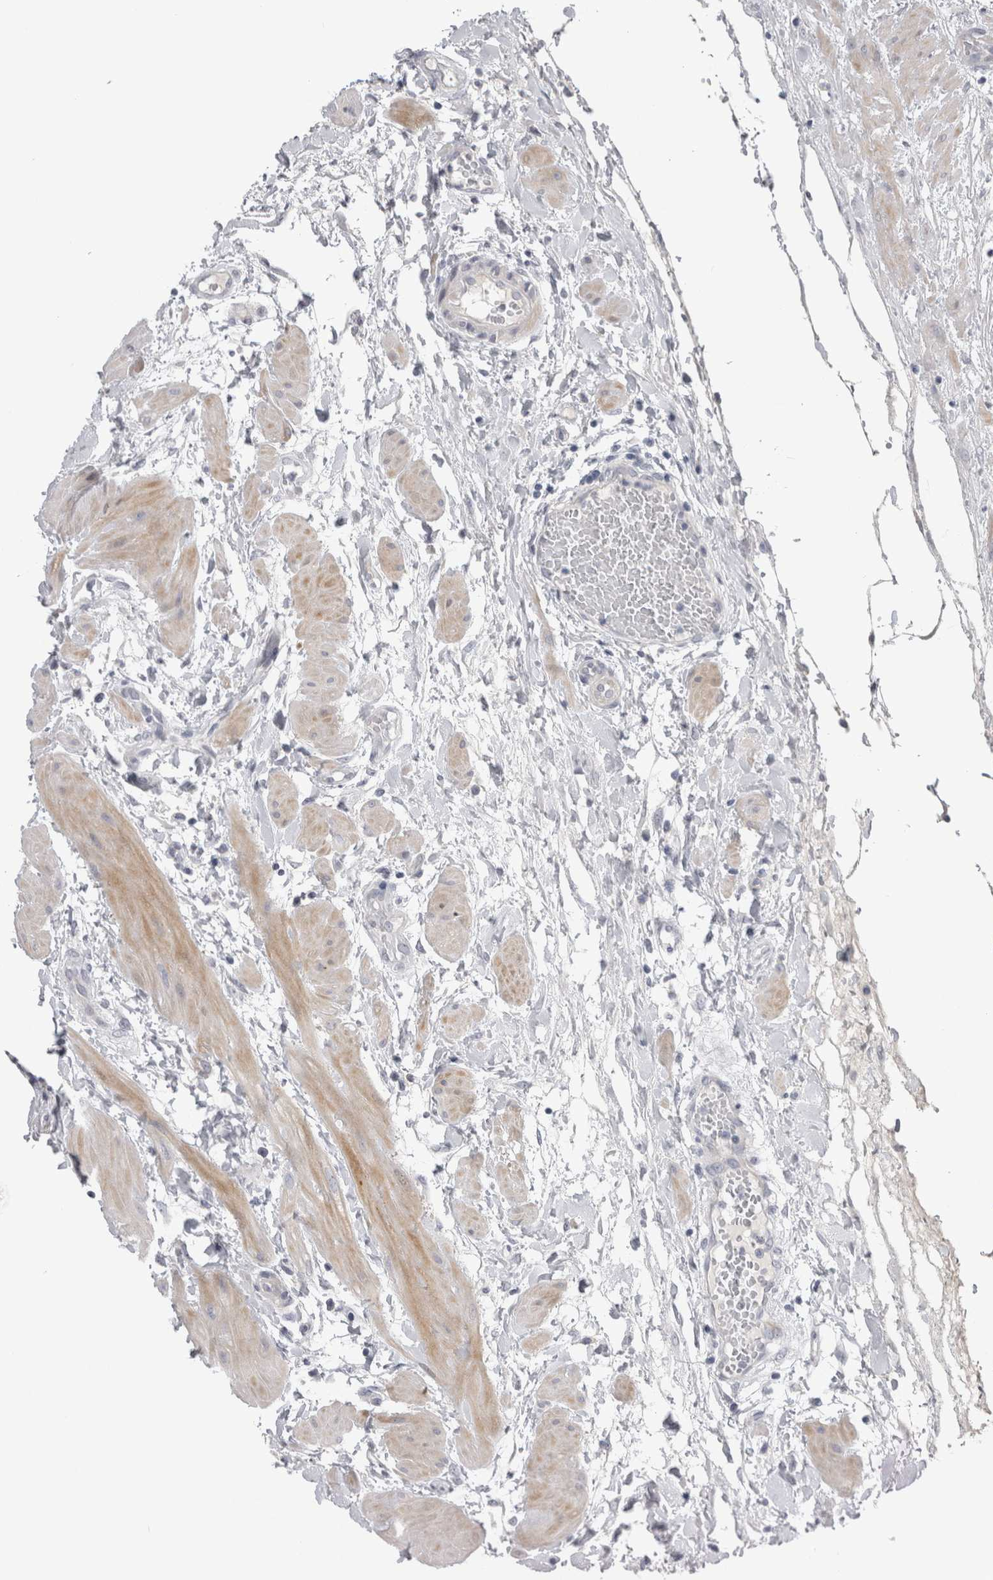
{"staining": {"intensity": "negative", "quantity": "none", "location": "none"}, "tissue": "fallopian tube", "cell_type": "Glandular cells", "image_type": "normal", "snomed": [{"axis": "morphology", "description": "Normal tissue, NOS"}, {"axis": "topography", "description": "Fallopian tube"}, {"axis": "topography", "description": "Placenta"}], "caption": "Immunohistochemistry micrograph of unremarkable fallopian tube stained for a protein (brown), which reveals no positivity in glandular cells.", "gene": "ADAM2", "patient": {"sex": "female", "age": 32}}